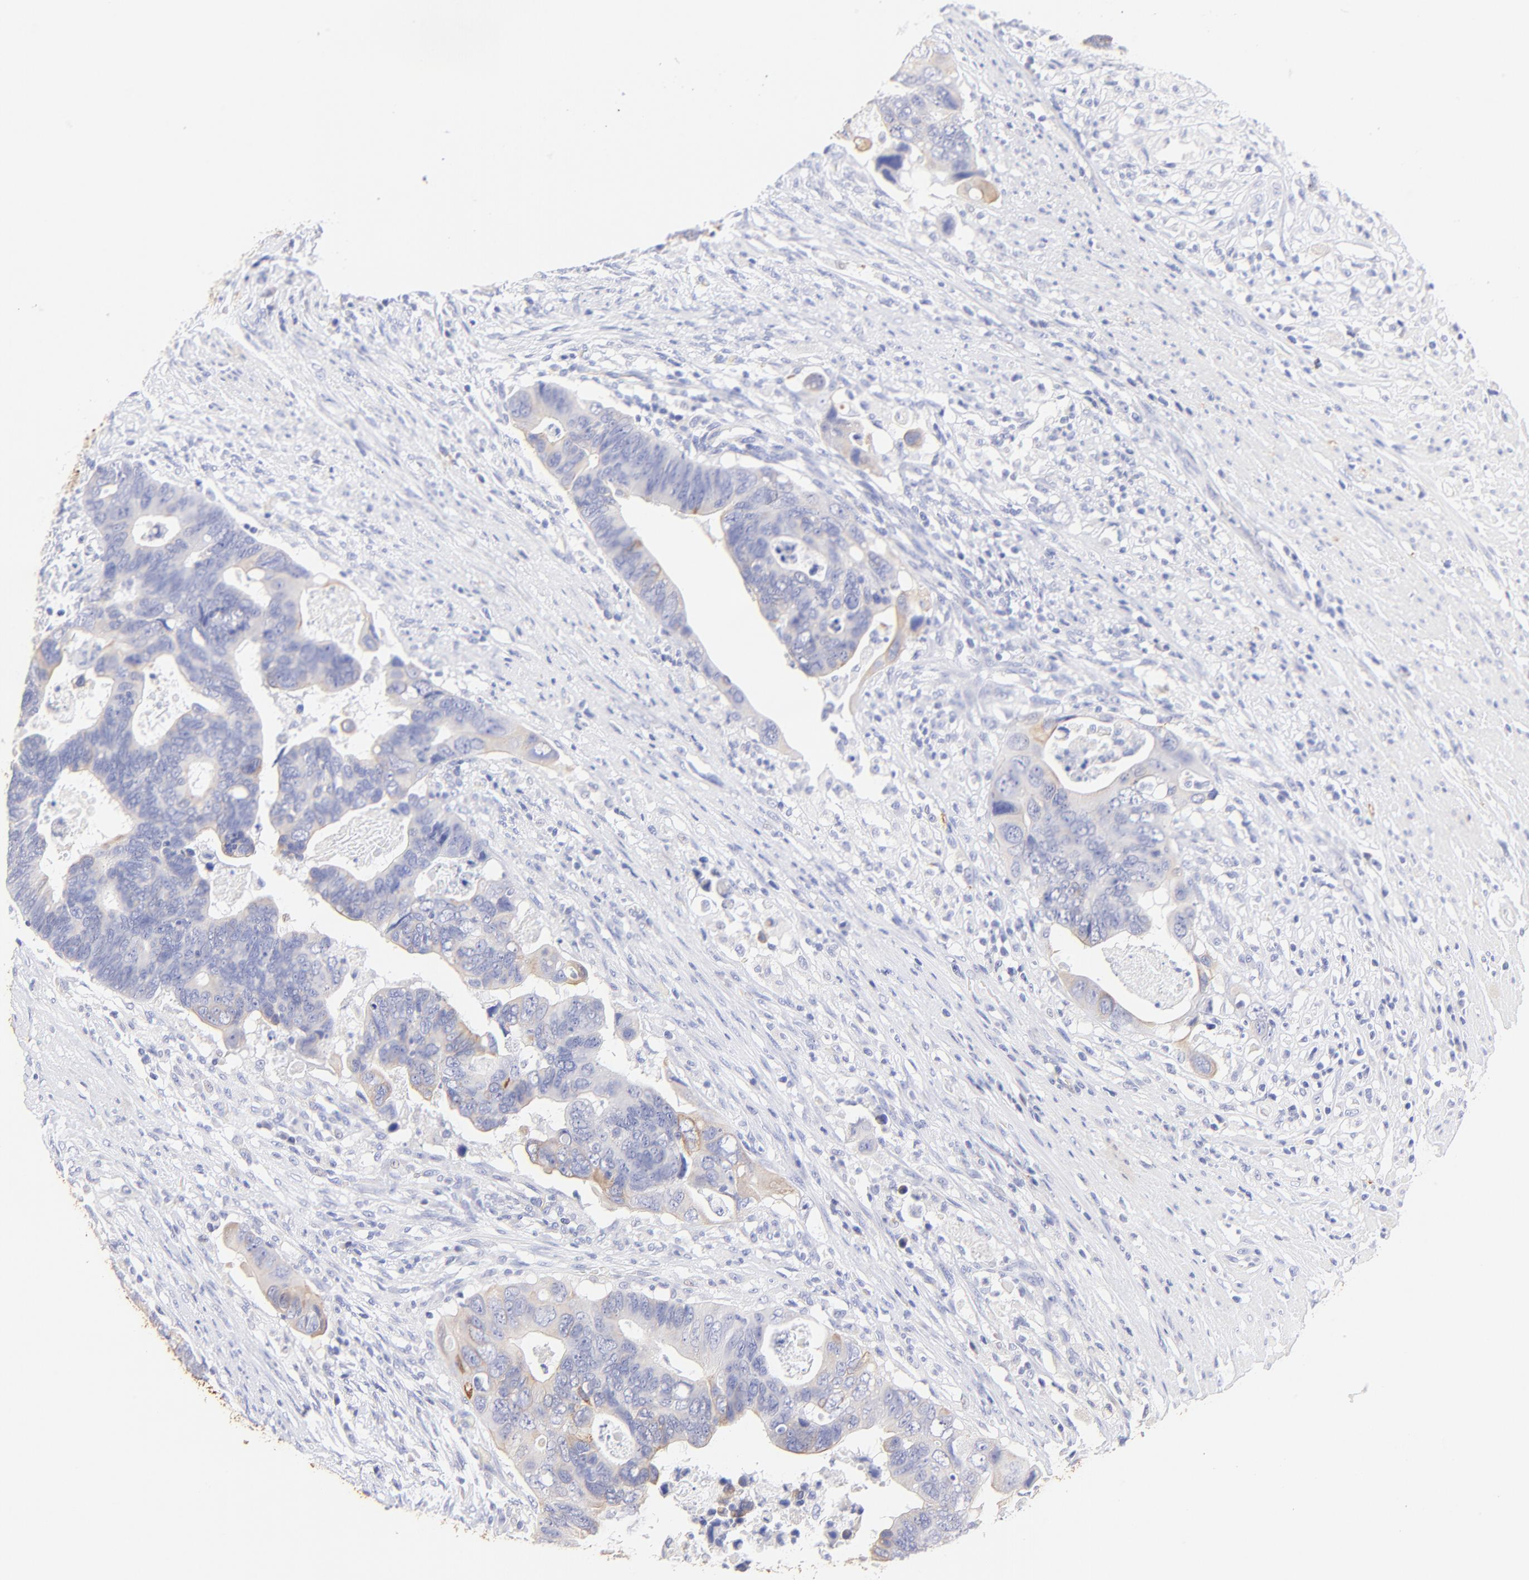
{"staining": {"intensity": "negative", "quantity": "none", "location": "none"}, "tissue": "colorectal cancer", "cell_type": "Tumor cells", "image_type": "cancer", "snomed": [{"axis": "morphology", "description": "Adenocarcinoma, NOS"}, {"axis": "topography", "description": "Rectum"}], "caption": "Immunohistochemistry (IHC) of colorectal cancer reveals no expression in tumor cells.", "gene": "RAB3A", "patient": {"sex": "male", "age": 53}}